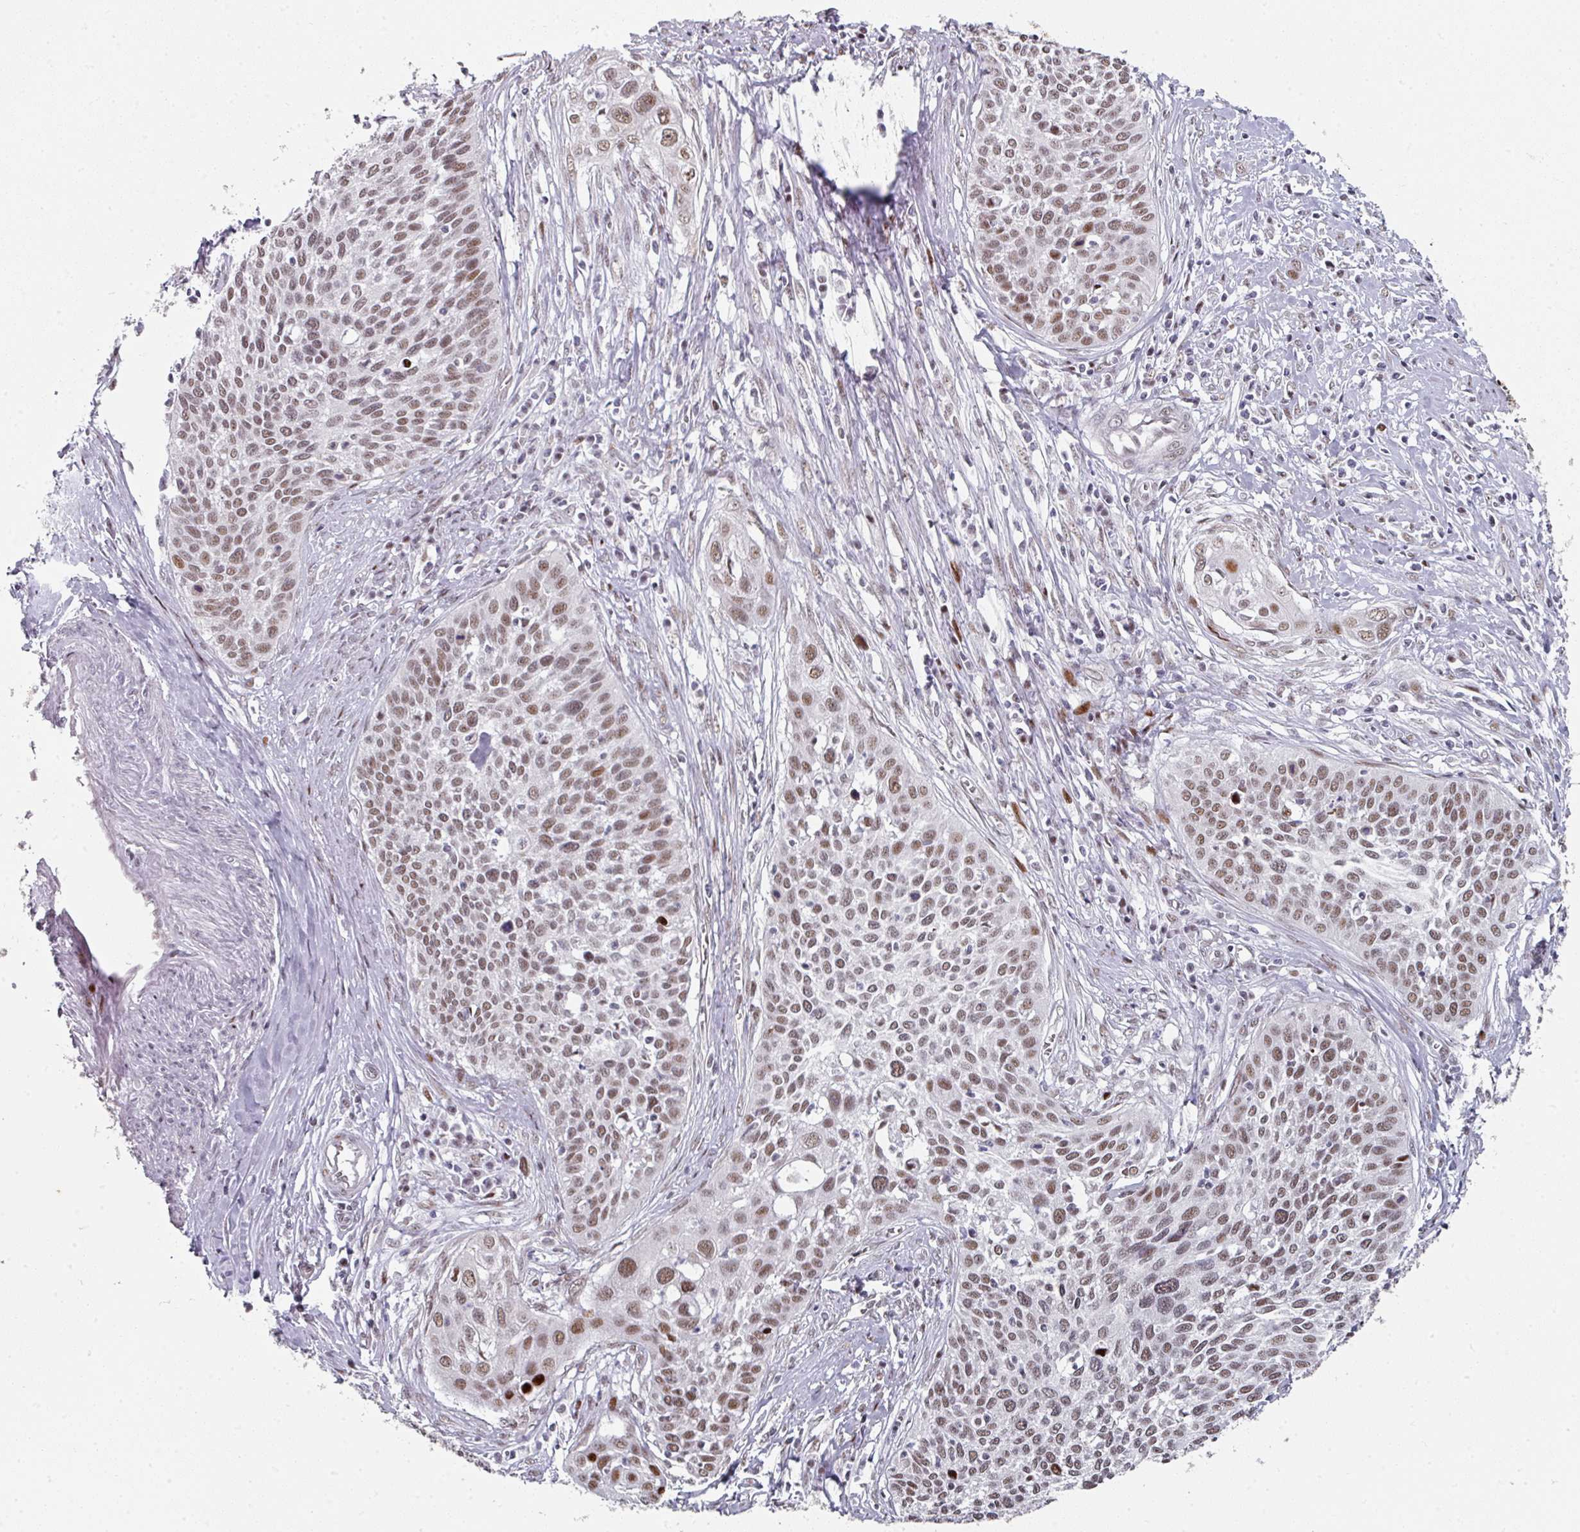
{"staining": {"intensity": "moderate", "quantity": ">75%", "location": "nuclear"}, "tissue": "cervical cancer", "cell_type": "Tumor cells", "image_type": "cancer", "snomed": [{"axis": "morphology", "description": "Squamous cell carcinoma, NOS"}, {"axis": "topography", "description": "Cervix"}], "caption": "Protein staining exhibits moderate nuclear expression in about >75% of tumor cells in cervical squamous cell carcinoma. Using DAB (brown) and hematoxylin (blue) stains, captured at high magnification using brightfield microscopy.", "gene": "SF3B5", "patient": {"sex": "female", "age": 34}}